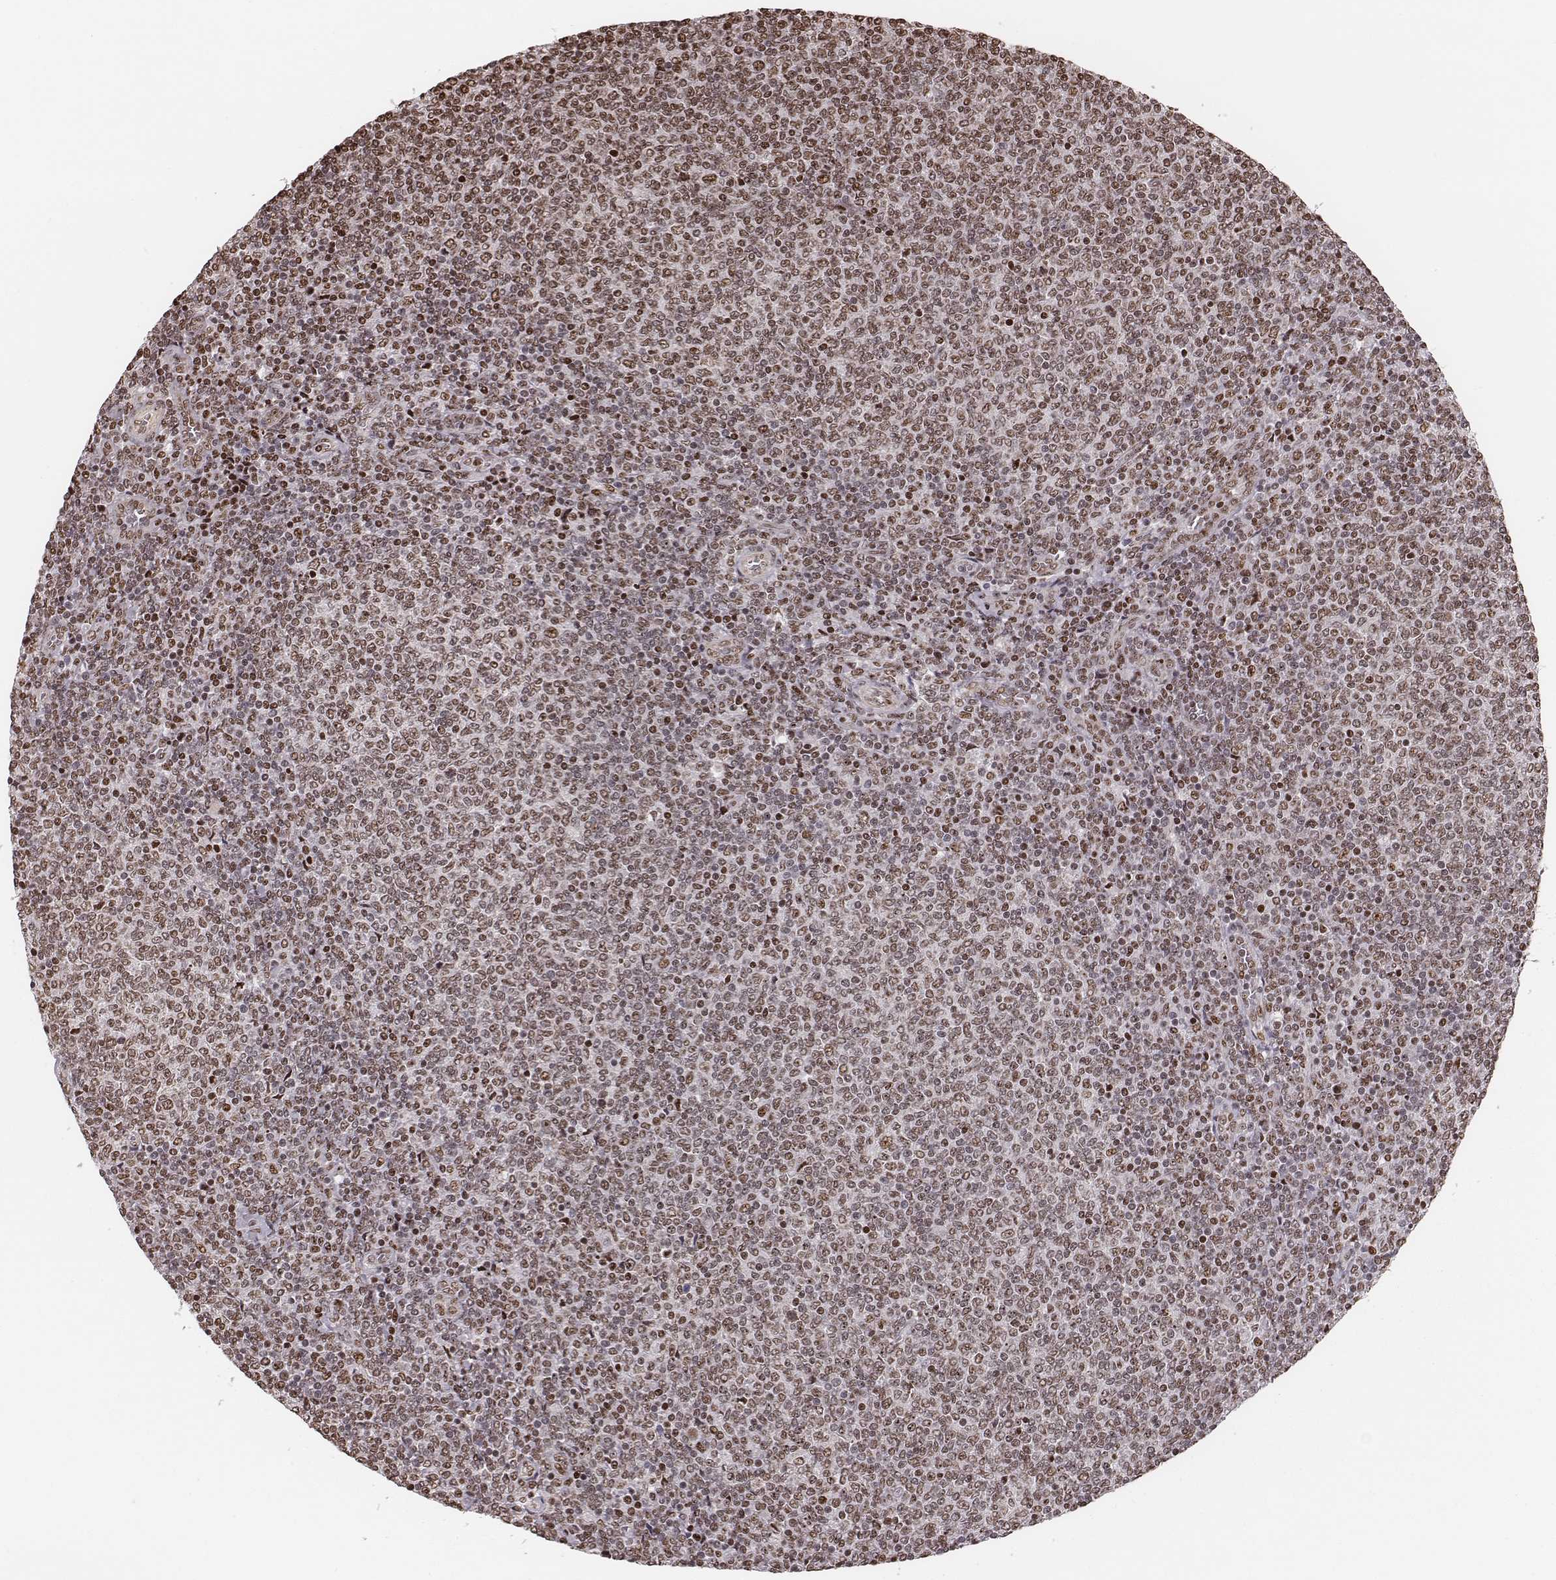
{"staining": {"intensity": "moderate", "quantity": "25%-75%", "location": "nuclear"}, "tissue": "lymphoma", "cell_type": "Tumor cells", "image_type": "cancer", "snomed": [{"axis": "morphology", "description": "Malignant lymphoma, non-Hodgkin's type, Low grade"}, {"axis": "topography", "description": "Lymph node"}], "caption": "The image displays staining of low-grade malignant lymphoma, non-Hodgkin's type, revealing moderate nuclear protein staining (brown color) within tumor cells.", "gene": "VRK3", "patient": {"sex": "male", "age": 52}}